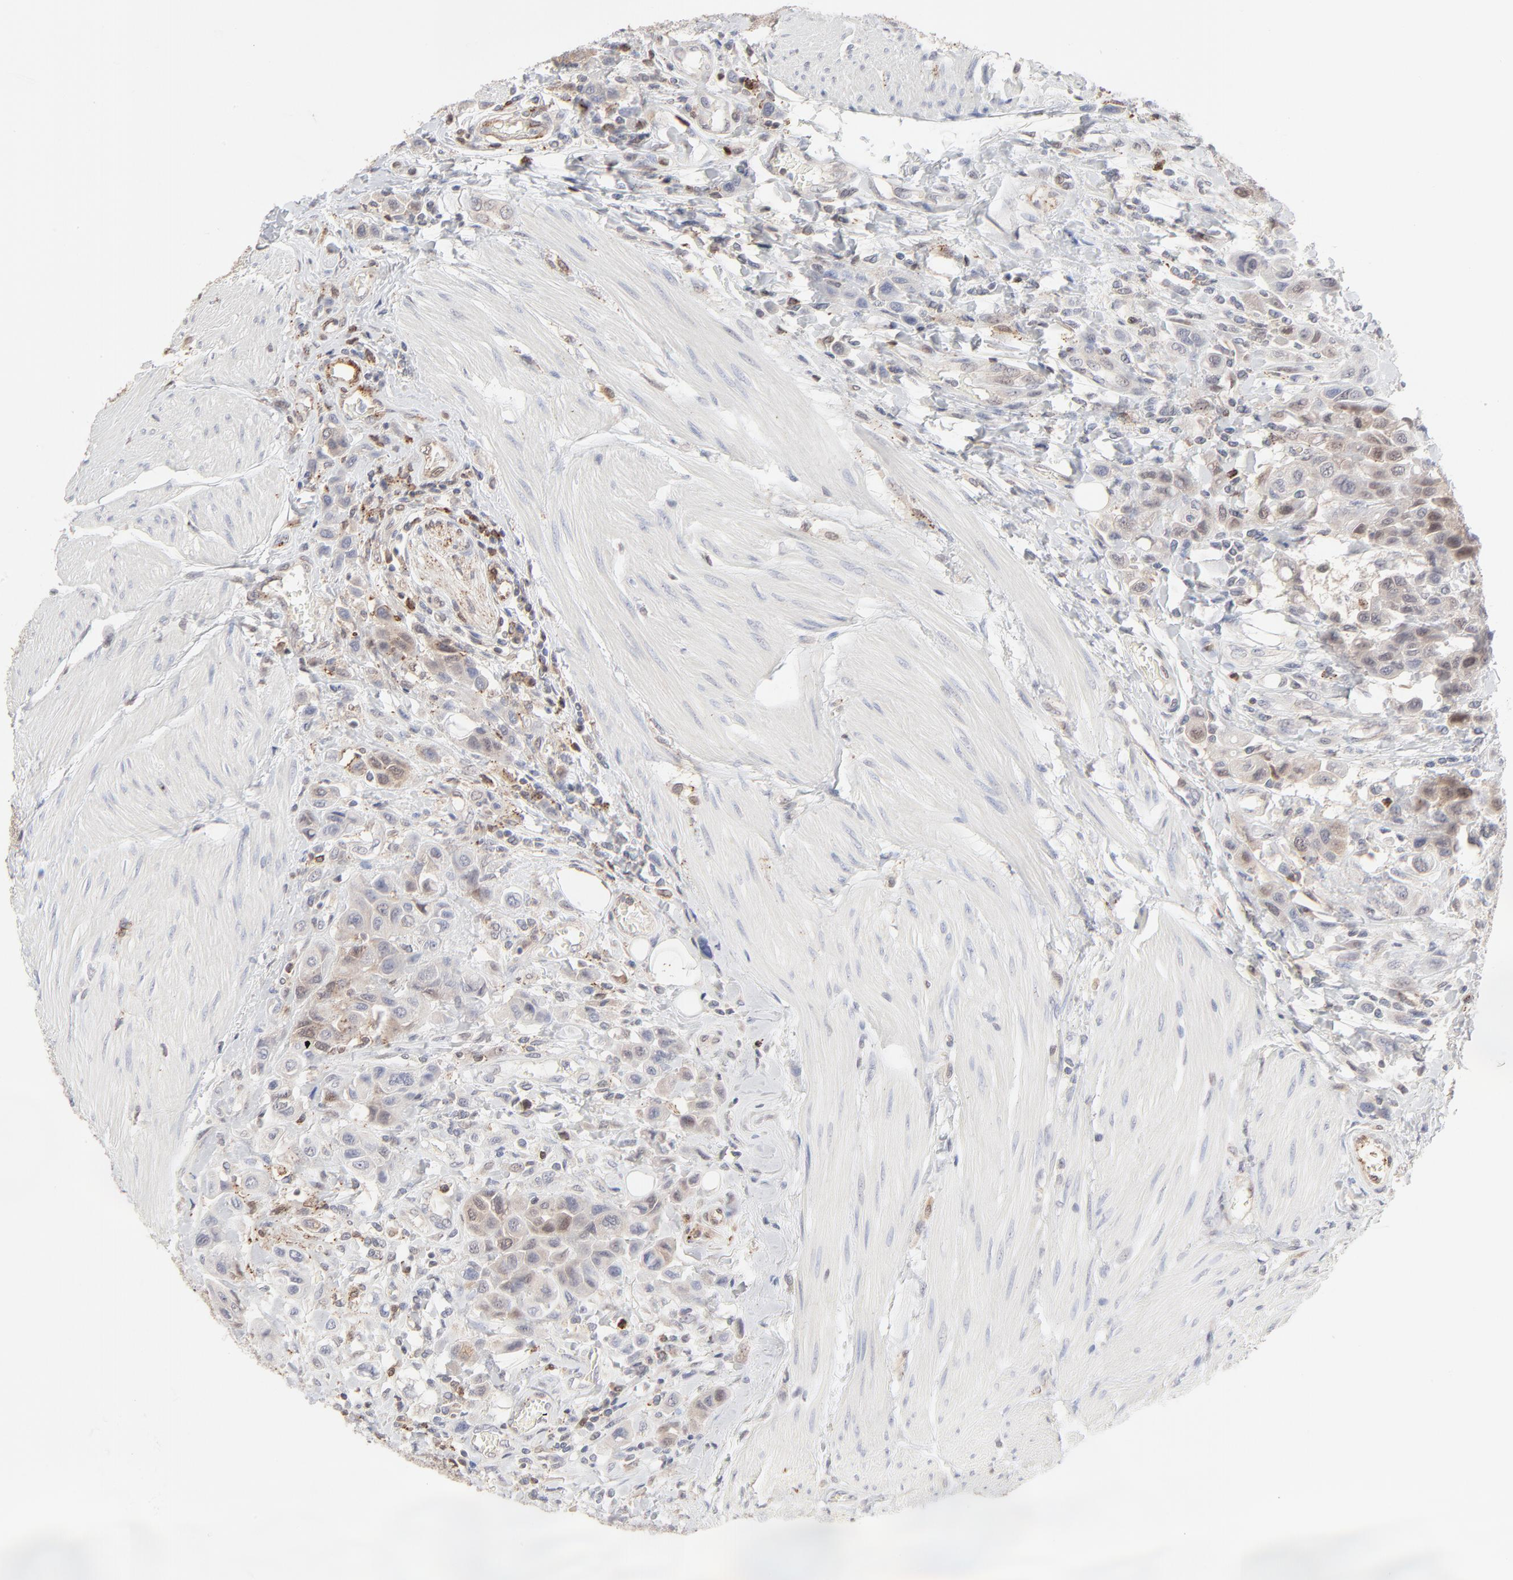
{"staining": {"intensity": "negative", "quantity": "none", "location": "none"}, "tissue": "urothelial cancer", "cell_type": "Tumor cells", "image_type": "cancer", "snomed": [{"axis": "morphology", "description": "Urothelial carcinoma, High grade"}, {"axis": "topography", "description": "Urinary bladder"}], "caption": "High magnification brightfield microscopy of urothelial cancer stained with DAB (brown) and counterstained with hematoxylin (blue): tumor cells show no significant expression.", "gene": "CDK6", "patient": {"sex": "male", "age": 50}}